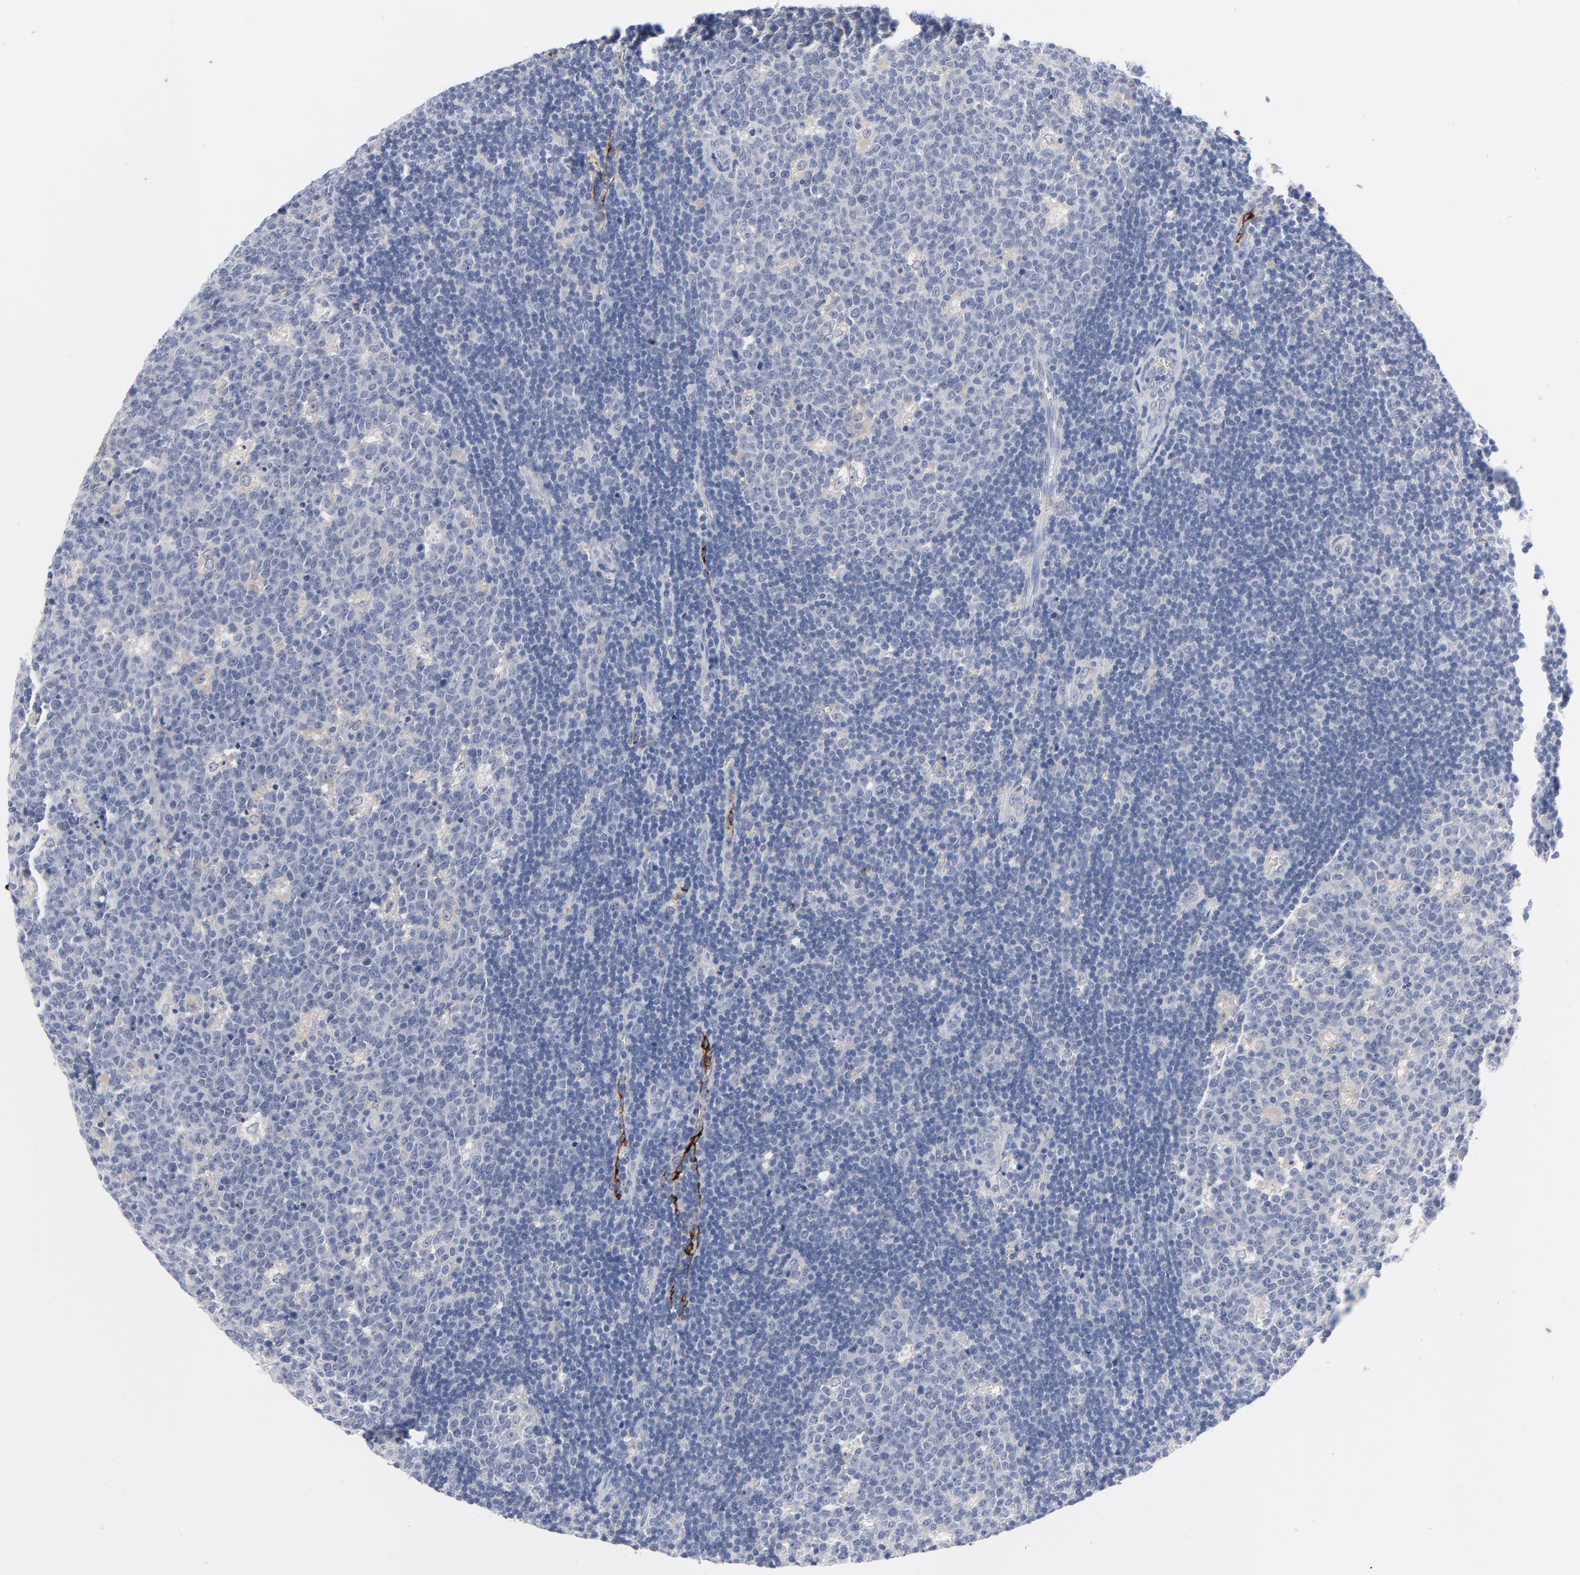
{"staining": {"intensity": "negative", "quantity": "none", "location": "none"}, "tissue": "lymph node", "cell_type": "Germinal center cells", "image_type": "normal", "snomed": [{"axis": "morphology", "description": "Normal tissue, NOS"}, {"axis": "topography", "description": "Lymph node"}, {"axis": "topography", "description": "Salivary gland"}], "caption": "Germinal center cells show no significant protein staining in normal lymph node. (DAB immunohistochemistry with hematoxylin counter stain).", "gene": "CLEC4G", "patient": {"sex": "male", "age": 8}}